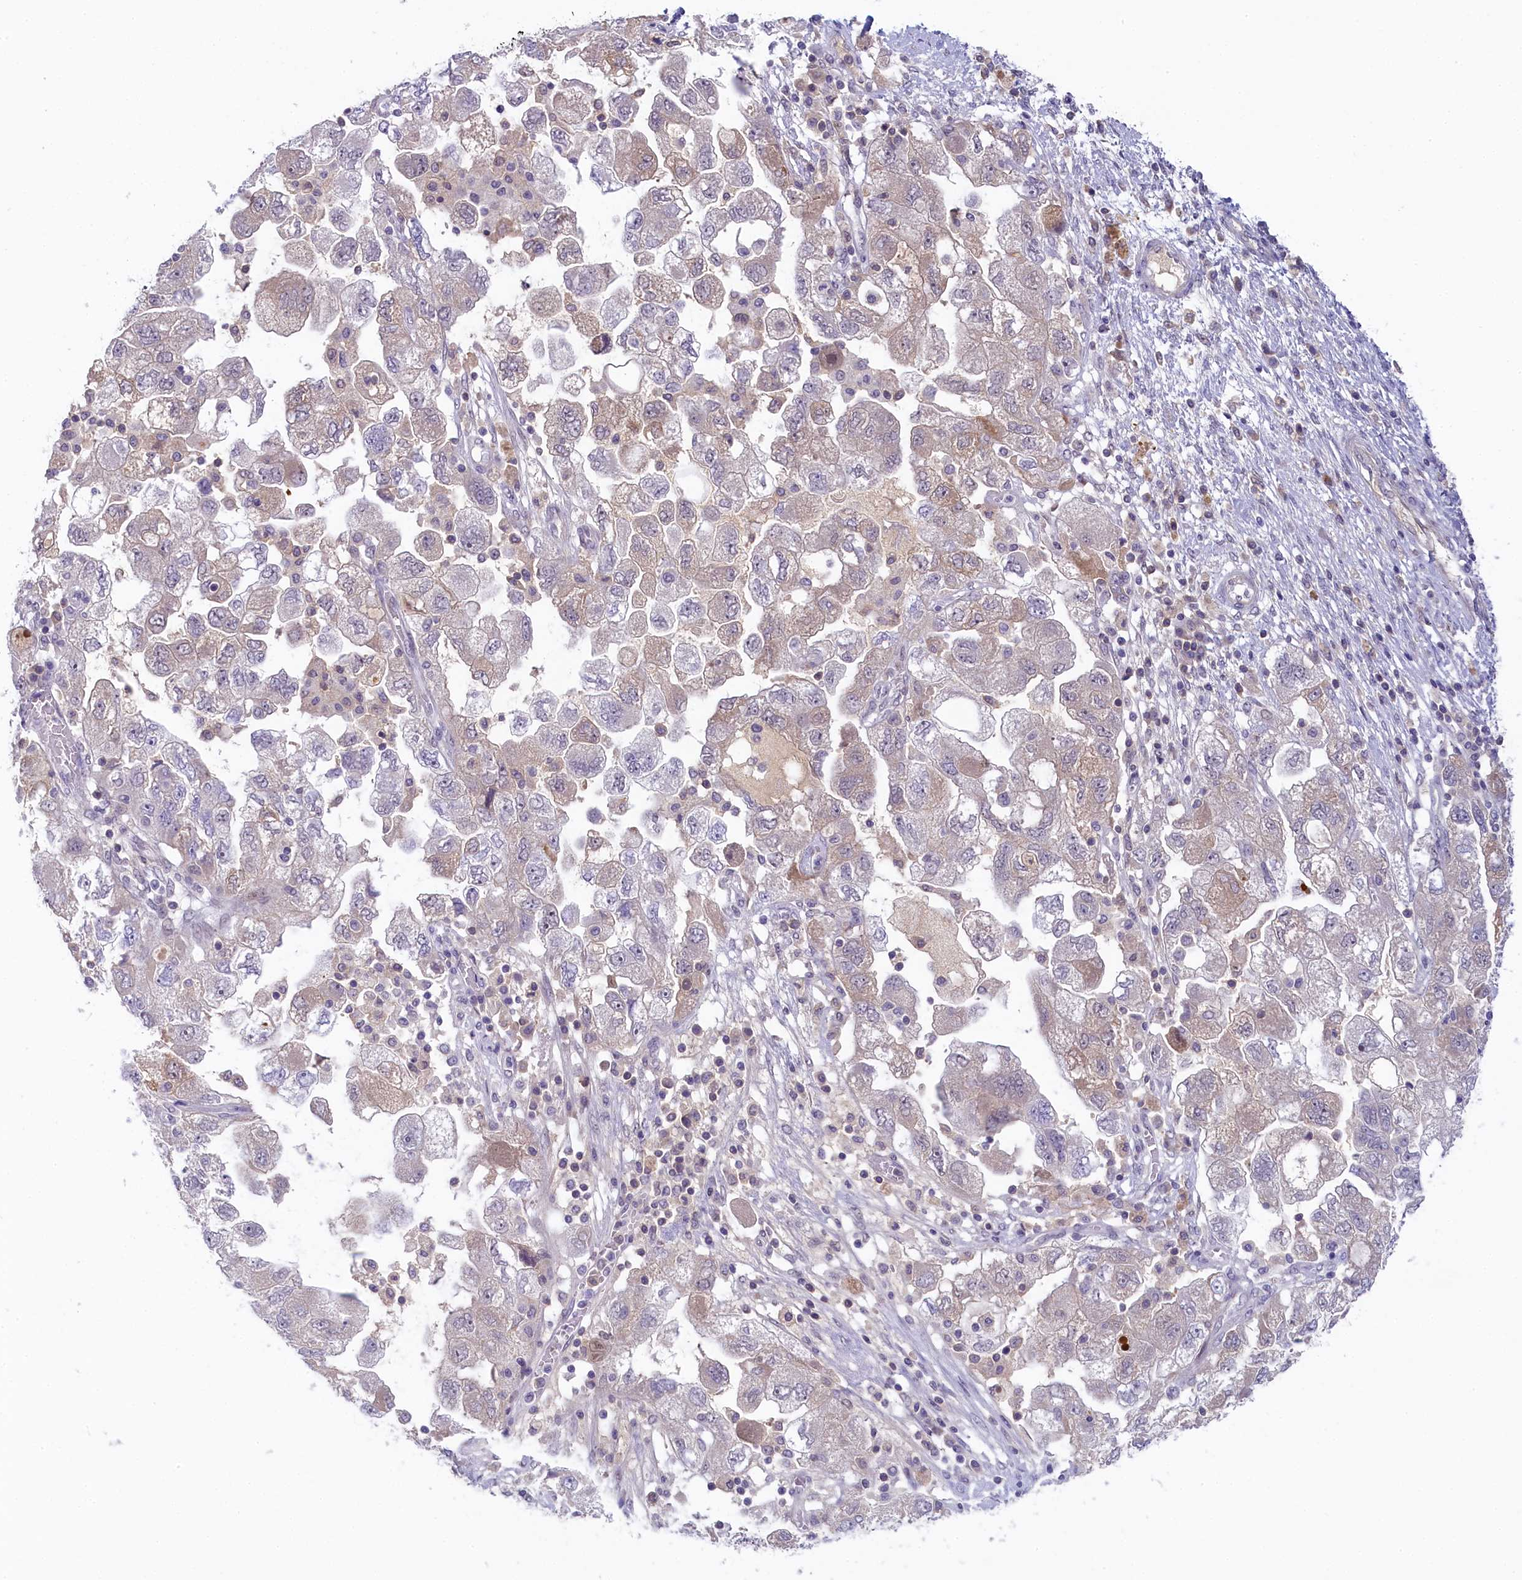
{"staining": {"intensity": "weak", "quantity": "<25%", "location": "cytoplasmic/membranous"}, "tissue": "ovarian cancer", "cell_type": "Tumor cells", "image_type": "cancer", "snomed": [{"axis": "morphology", "description": "Carcinoma, NOS"}, {"axis": "morphology", "description": "Cystadenocarcinoma, serous, NOS"}, {"axis": "topography", "description": "Ovary"}], "caption": "Immunohistochemical staining of ovarian cancer (serous cystadenocarcinoma) shows no significant positivity in tumor cells.", "gene": "CRAMP1", "patient": {"sex": "female", "age": 69}}